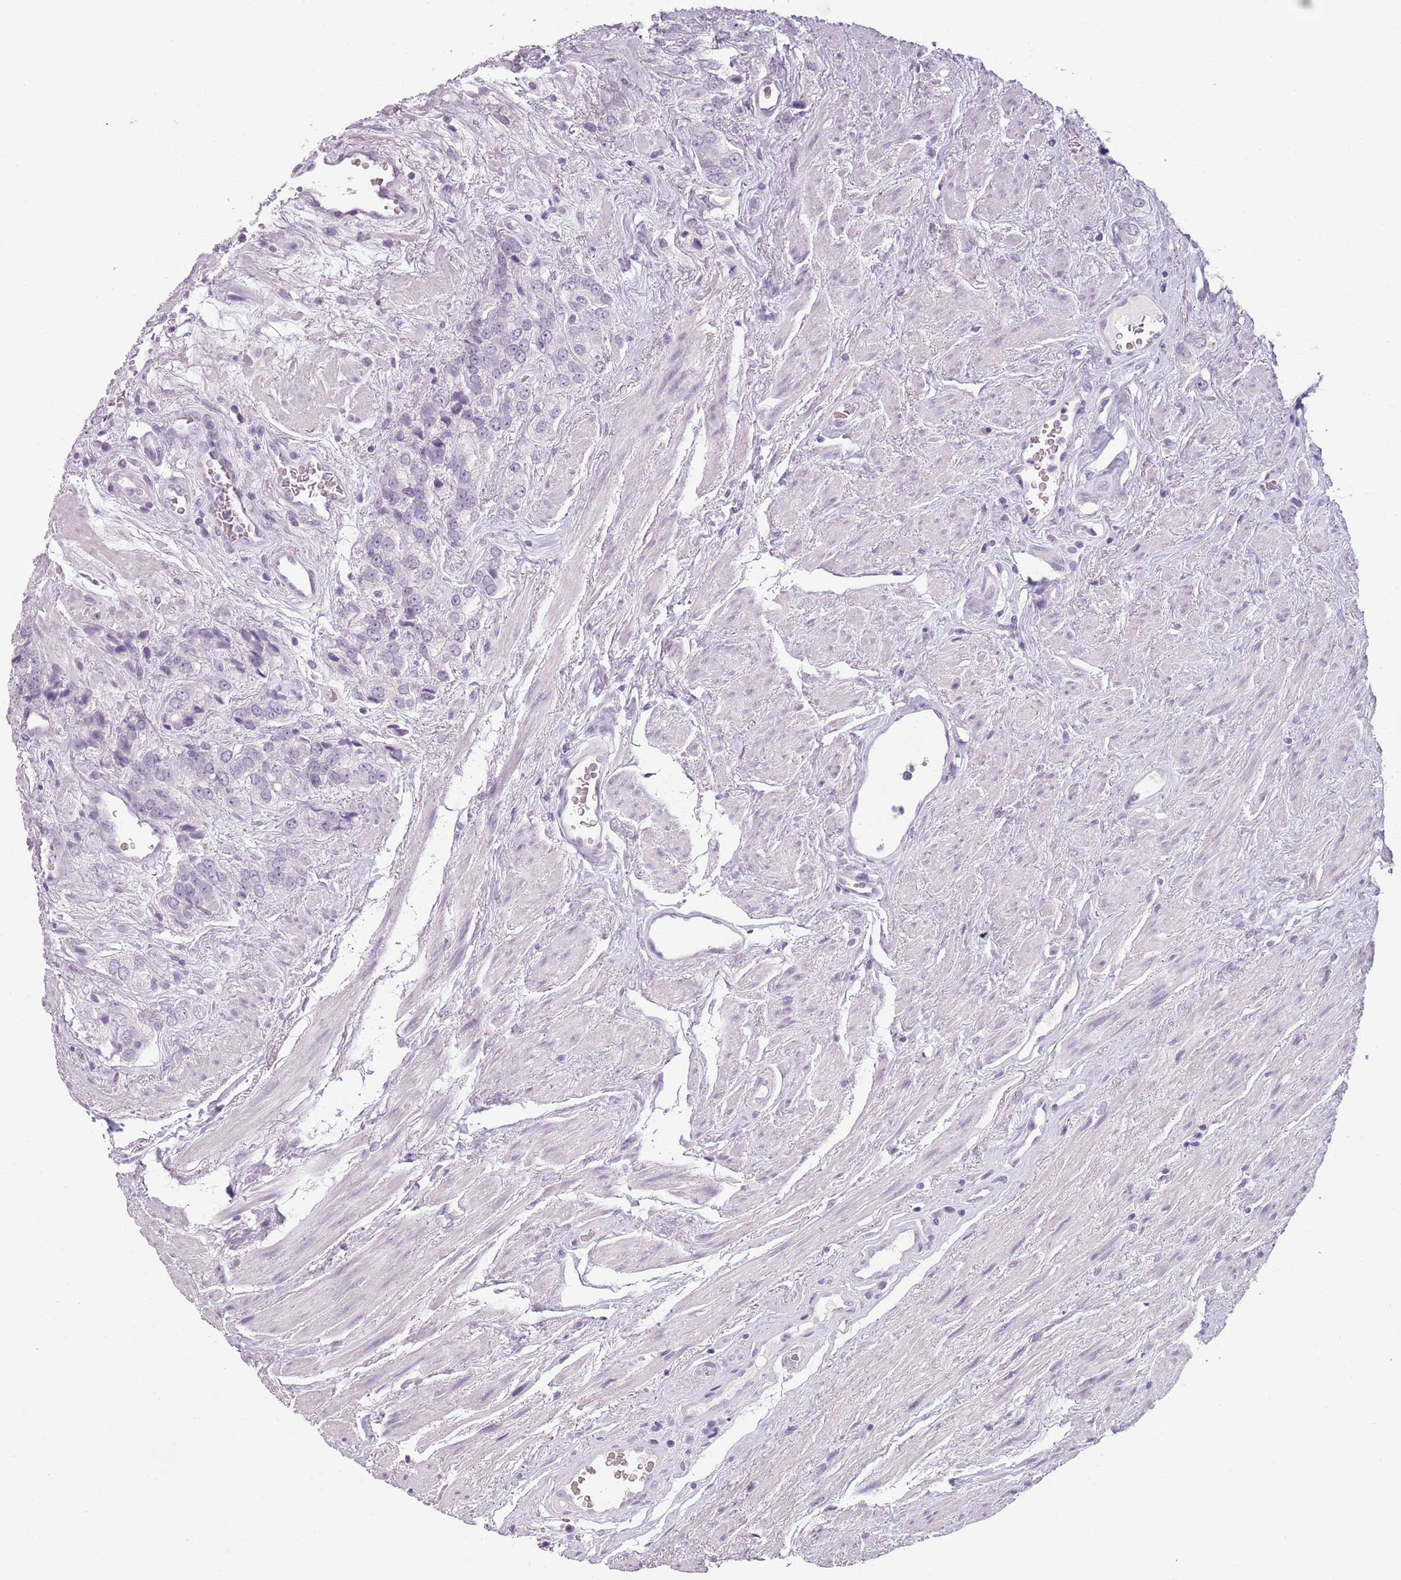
{"staining": {"intensity": "negative", "quantity": "none", "location": "none"}, "tissue": "prostate cancer", "cell_type": "Tumor cells", "image_type": "cancer", "snomed": [{"axis": "morphology", "description": "Adenocarcinoma, High grade"}, {"axis": "topography", "description": "Prostate and seminal vesicle, NOS"}], "caption": "Prostate cancer was stained to show a protein in brown. There is no significant positivity in tumor cells.", "gene": "PIEZO1", "patient": {"sex": "male", "age": 64}}